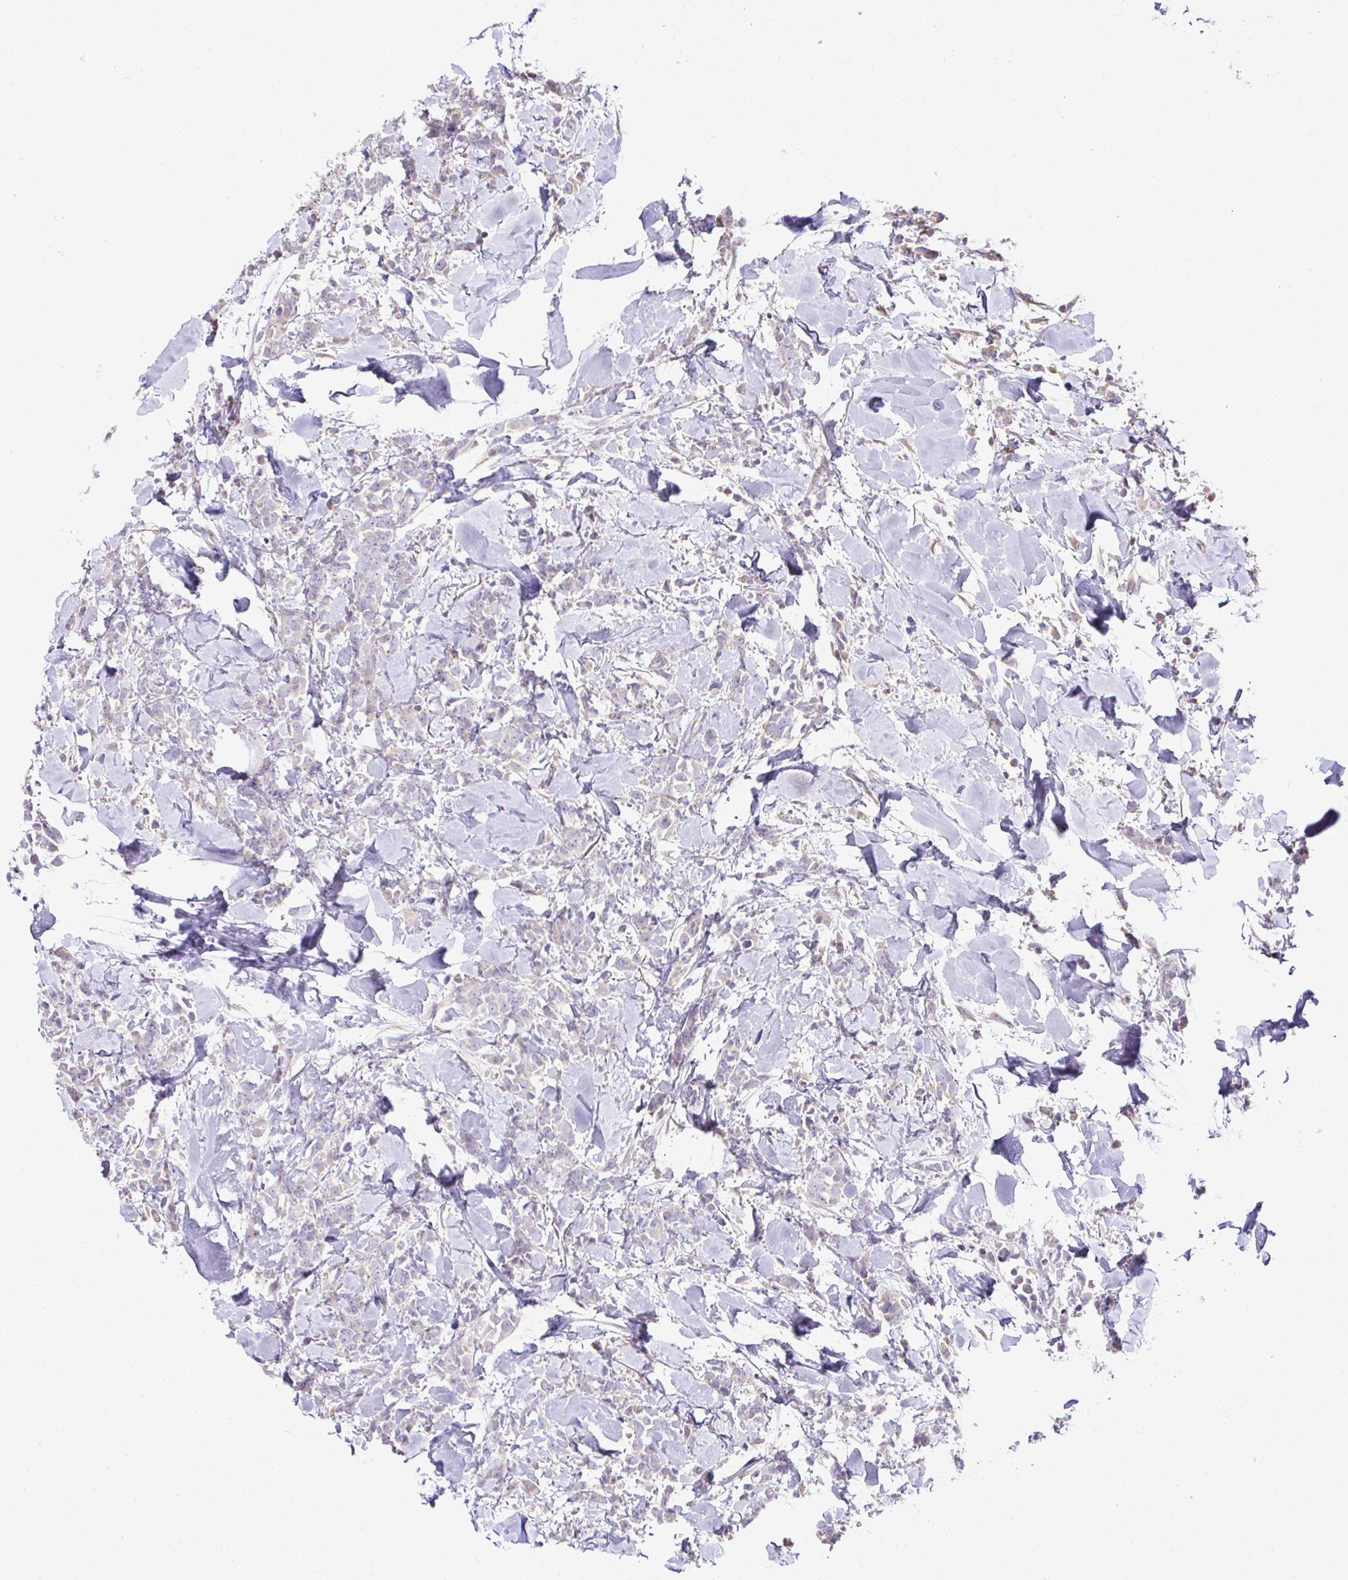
{"staining": {"intensity": "negative", "quantity": "none", "location": "none"}, "tissue": "breast cancer", "cell_type": "Tumor cells", "image_type": "cancer", "snomed": [{"axis": "morphology", "description": "Lobular carcinoma"}, {"axis": "topography", "description": "Breast"}], "caption": "High power microscopy histopathology image of an IHC photomicrograph of lobular carcinoma (breast), revealing no significant expression in tumor cells. The staining was performed using DAB (3,3'-diaminobenzidine) to visualize the protein expression in brown, while the nuclei were stained in blue with hematoxylin (Magnification: 20x).", "gene": "CCDC85C", "patient": {"sex": "female", "age": 91}}